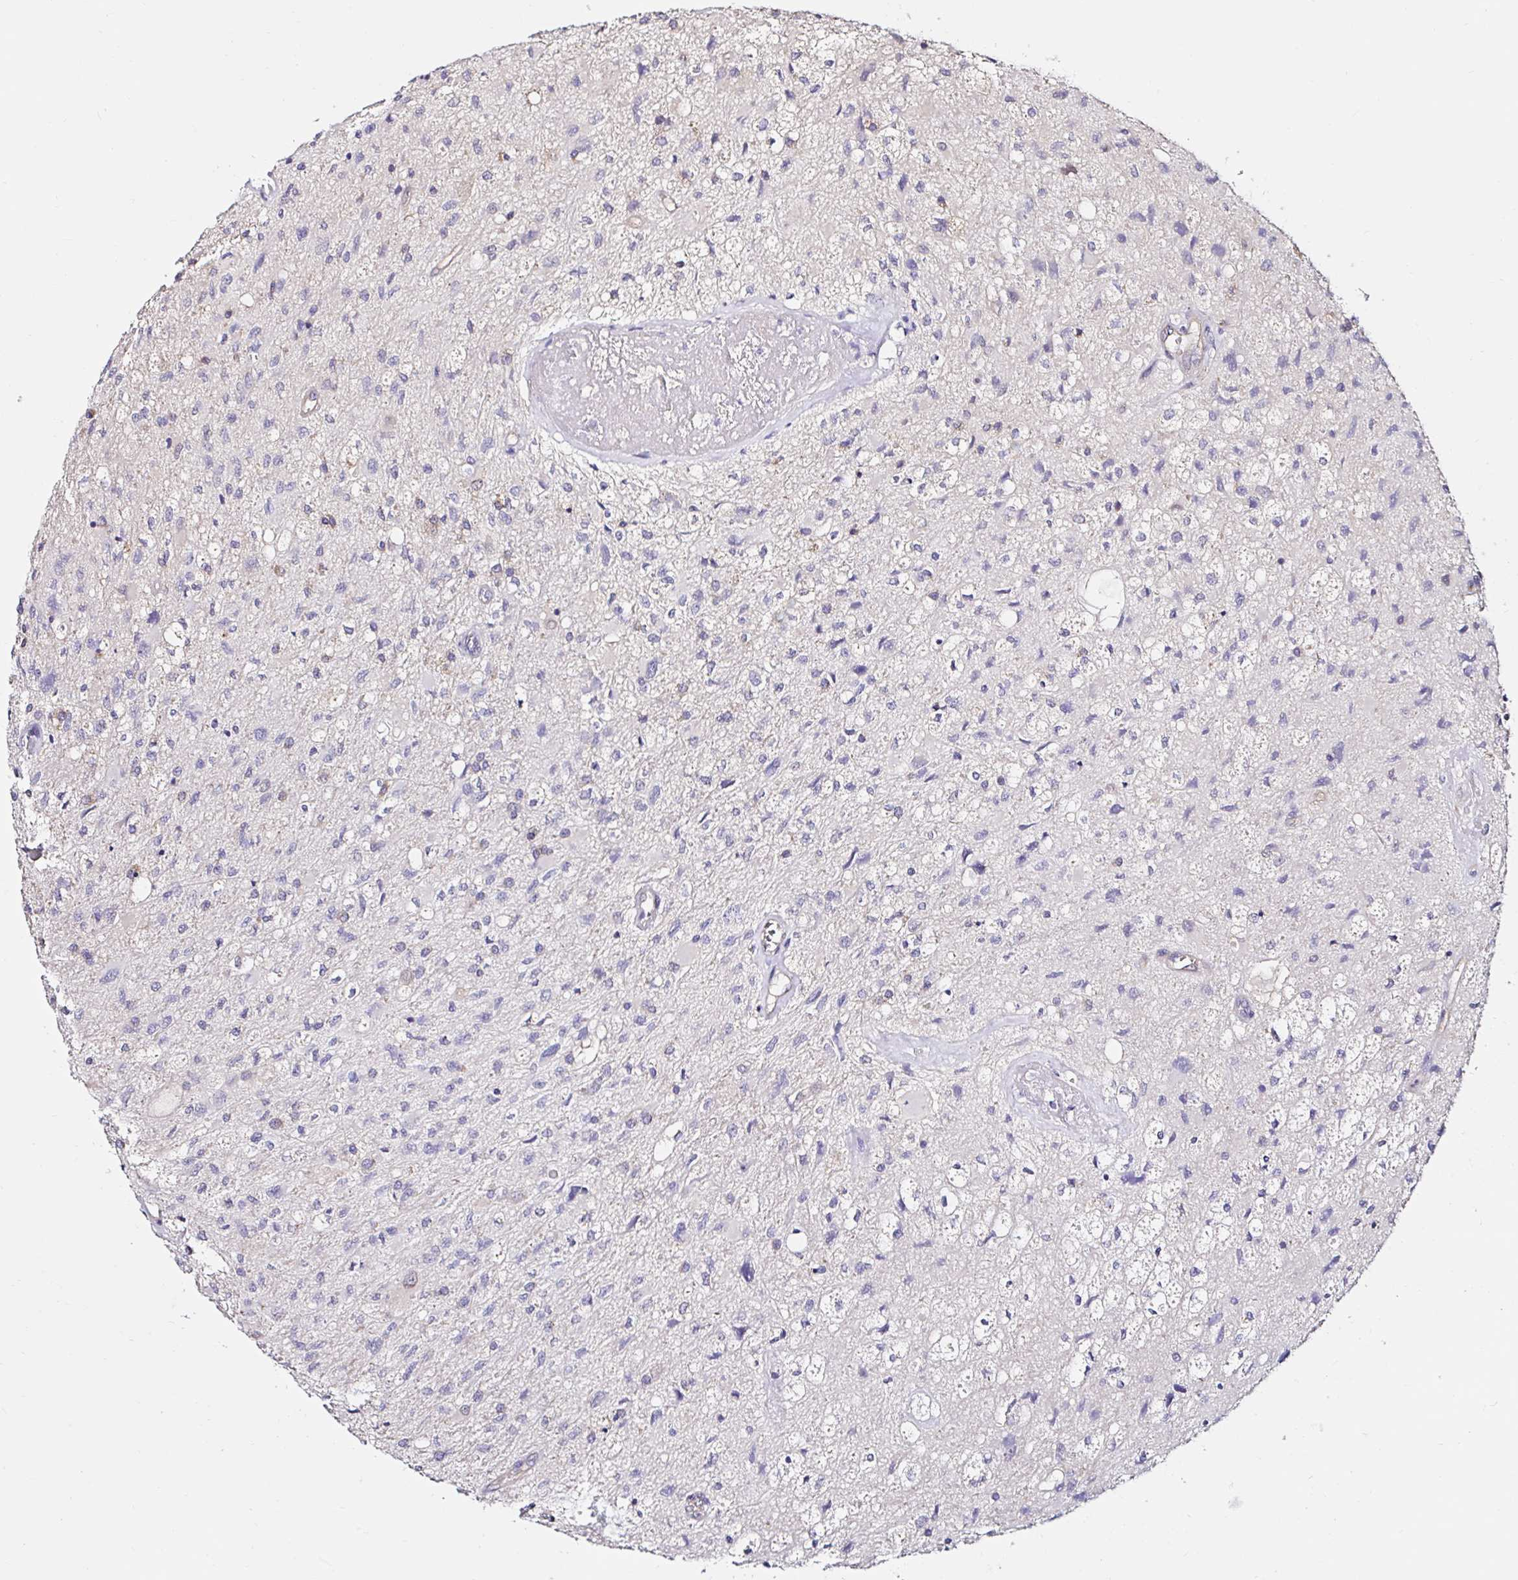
{"staining": {"intensity": "negative", "quantity": "none", "location": "none"}, "tissue": "glioma", "cell_type": "Tumor cells", "image_type": "cancer", "snomed": [{"axis": "morphology", "description": "Glioma, malignant, High grade"}, {"axis": "topography", "description": "Brain"}], "caption": "Photomicrograph shows no significant protein staining in tumor cells of malignant glioma (high-grade).", "gene": "RSRP1", "patient": {"sex": "female", "age": 70}}